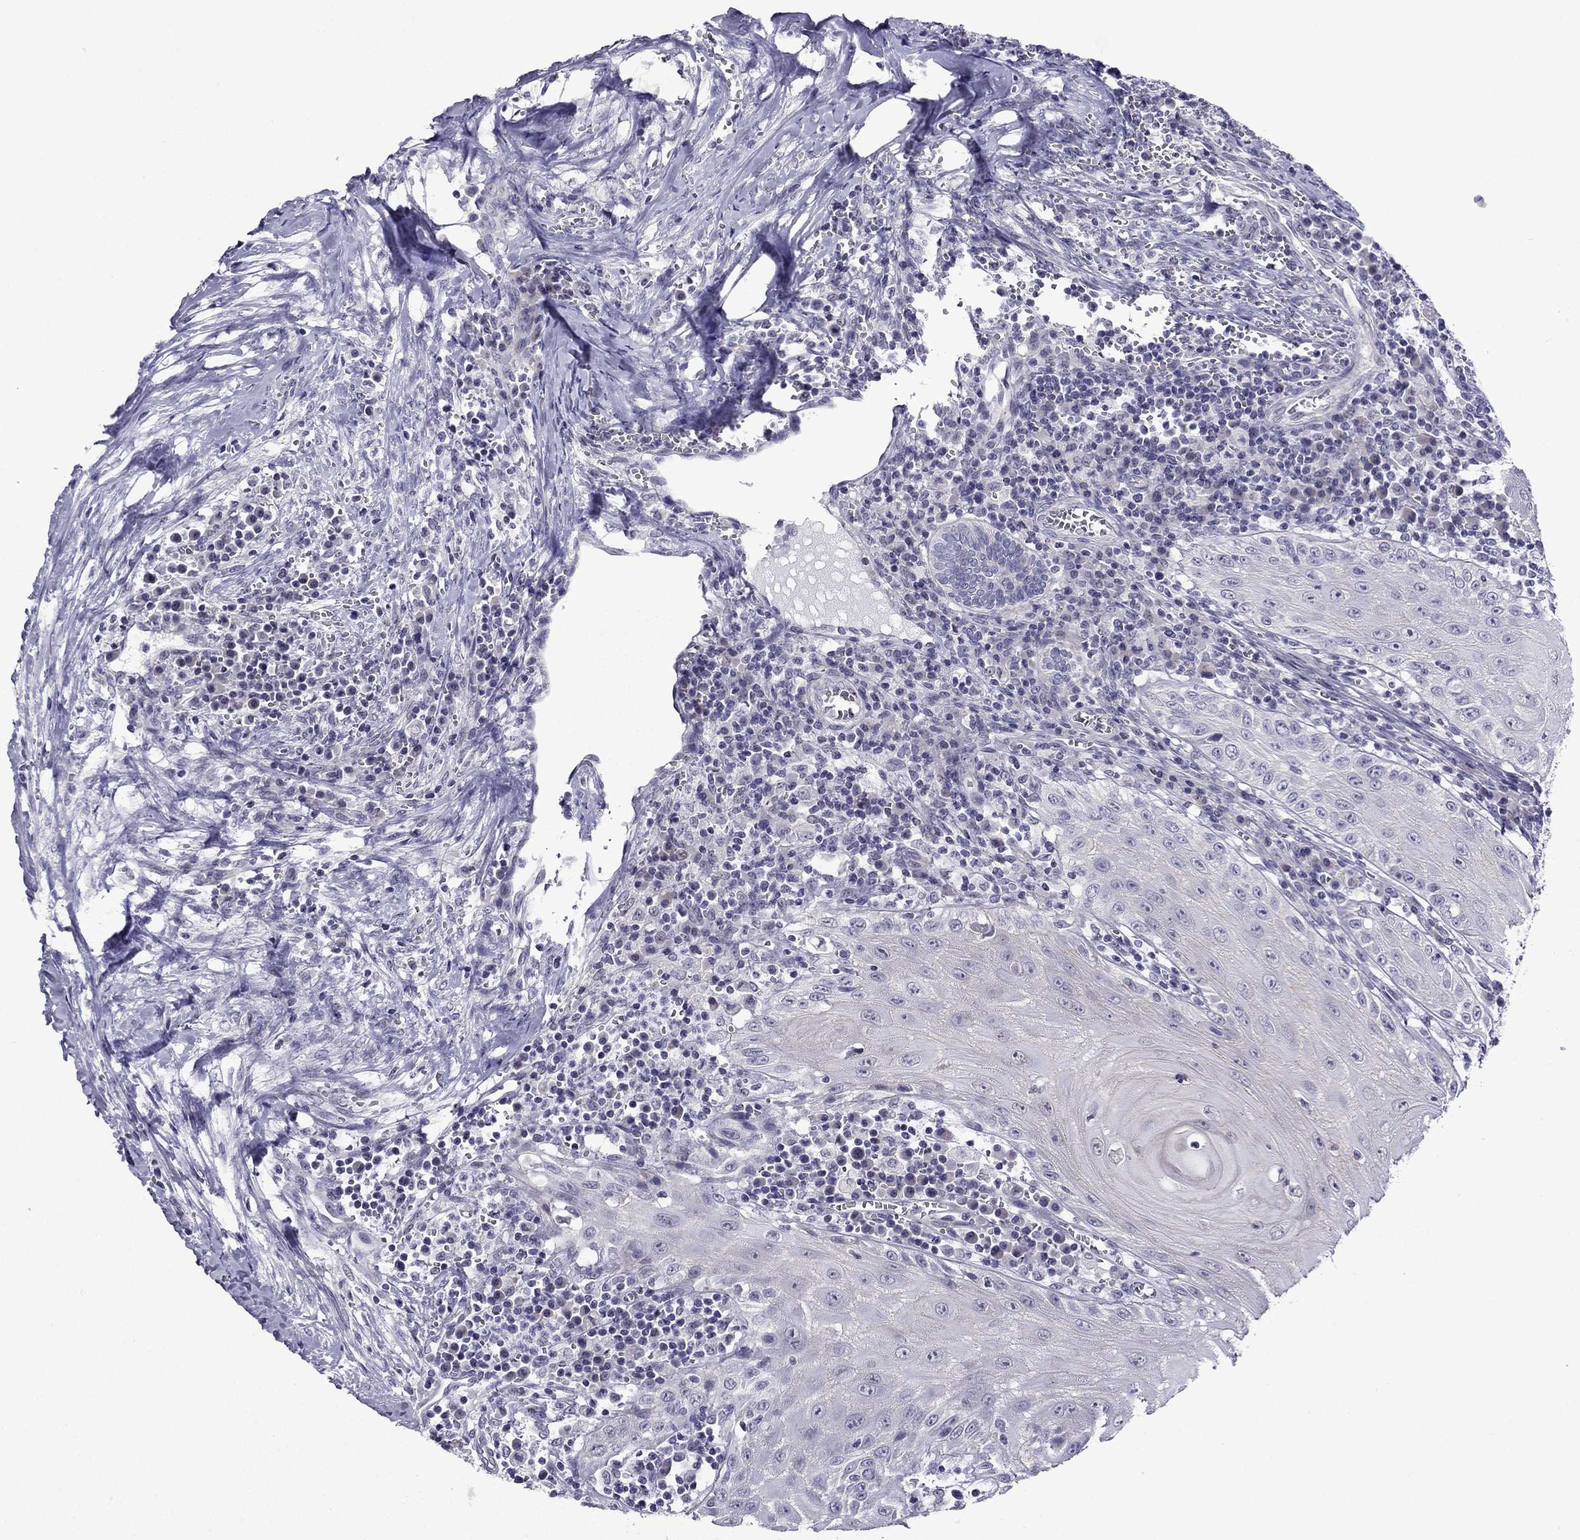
{"staining": {"intensity": "negative", "quantity": "none", "location": "none"}, "tissue": "head and neck cancer", "cell_type": "Tumor cells", "image_type": "cancer", "snomed": [{"axis": "morphology", "description": "Squamous cell carcinoma, NOS"}, {"axis": "topography", "description": "Oral tissue"}, {"axis": "topography", "description": "Head-Neck"}], "caption": "This photomicrograph is of squamous cell carcinoma (head and neck) stained with IHC to label a protein in brown with the nuclei are counter-stained blue. There is no staining in tumor cells.", "gene": "POM121L12", "patient": {"sex": "male", "age": 58}}